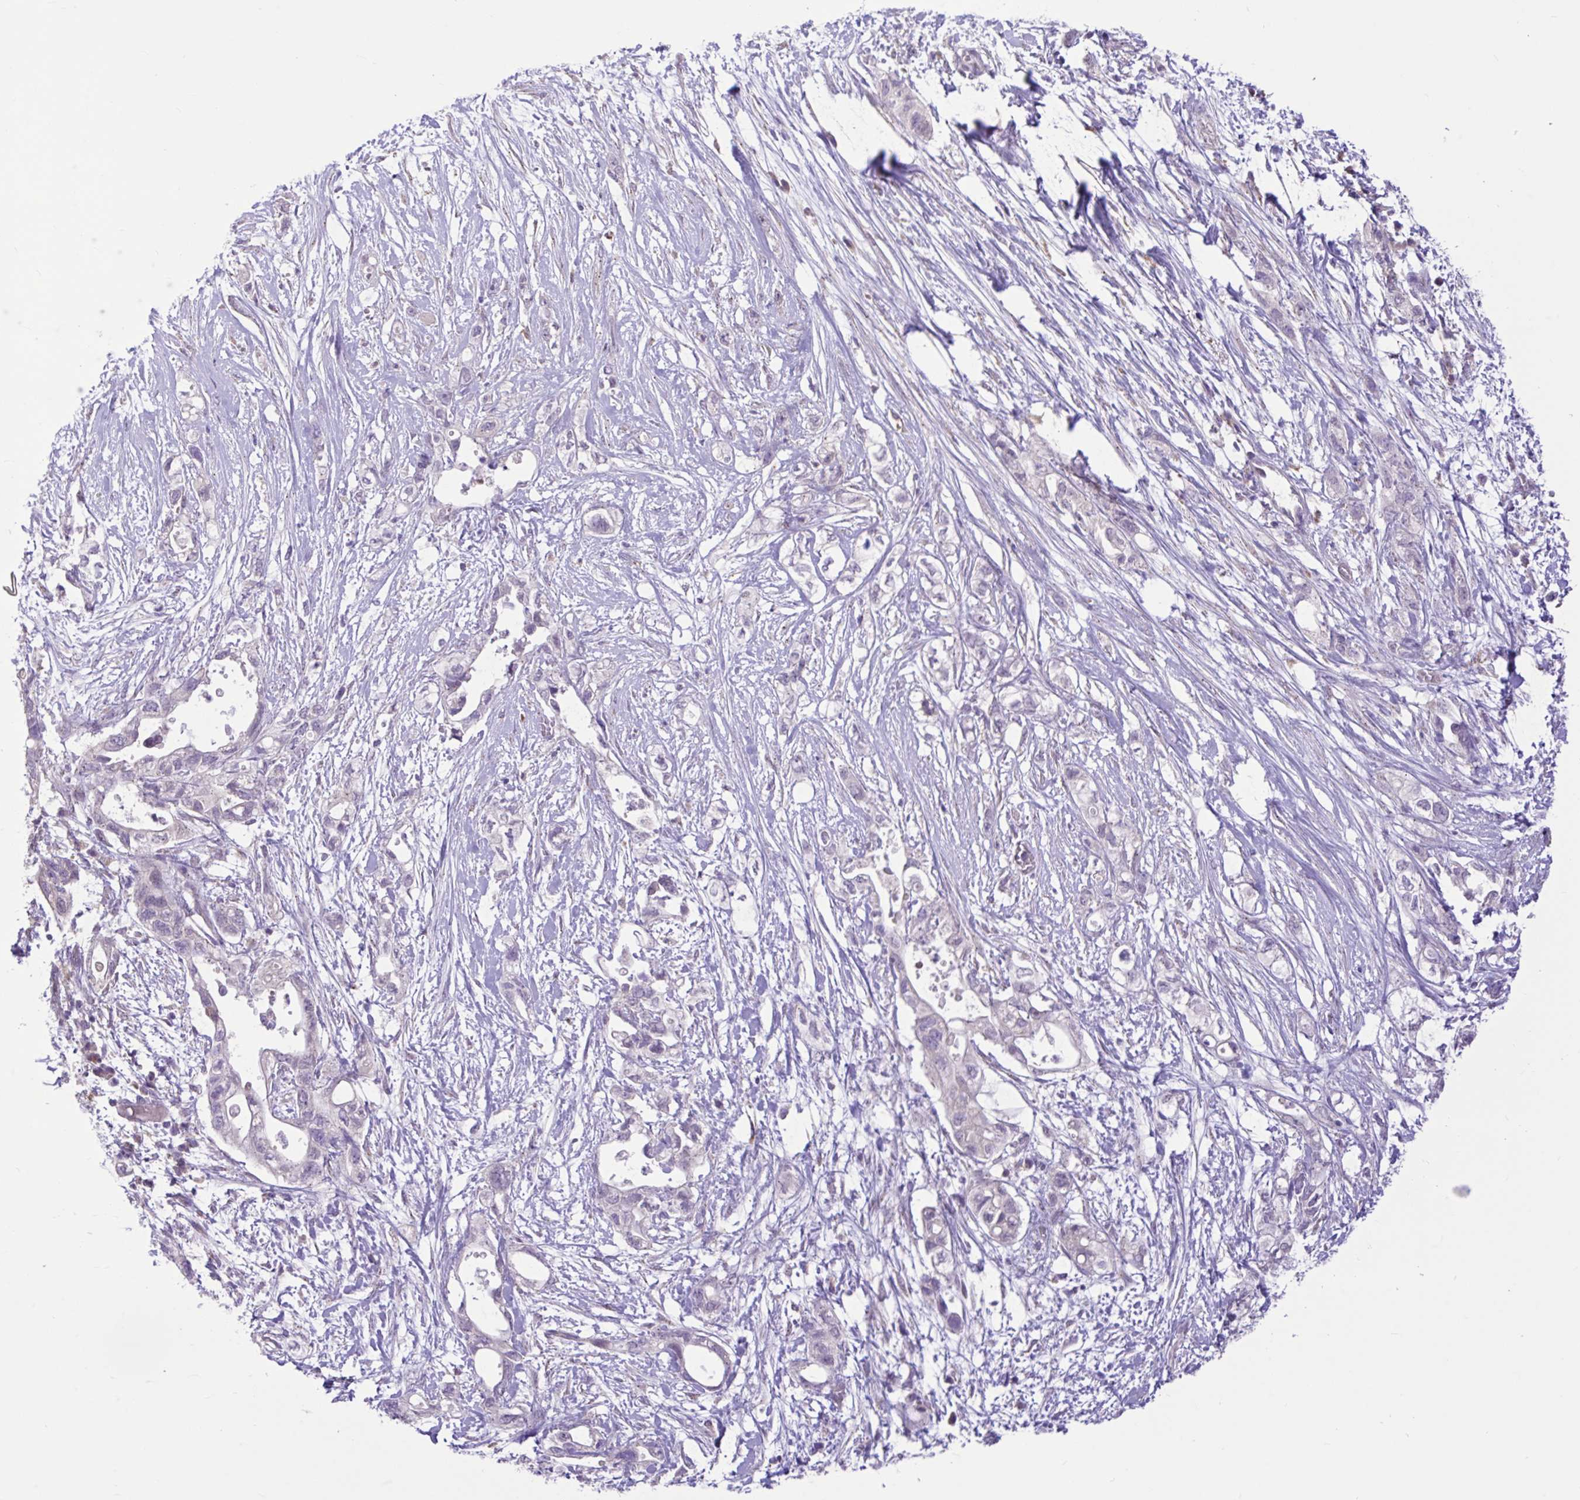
{"staining": {"intensity": "negative", "quantity": "none", "location": "none"}, "tissue": "pancreatic cancer", "cell_type": "Tumor cells", "image_type": "cancer", "snomed": [{"axis": "morphology", "description": "Adenocarcinoma, NOS"}, {"axis": "topography", "description": "Pancreas"}], "caption": "There is no significant expression in tumor cells of pancreatic adenocarcinoma.", "gene": "CEACAM18", "patient": {"sex": "female", "age": 72}}